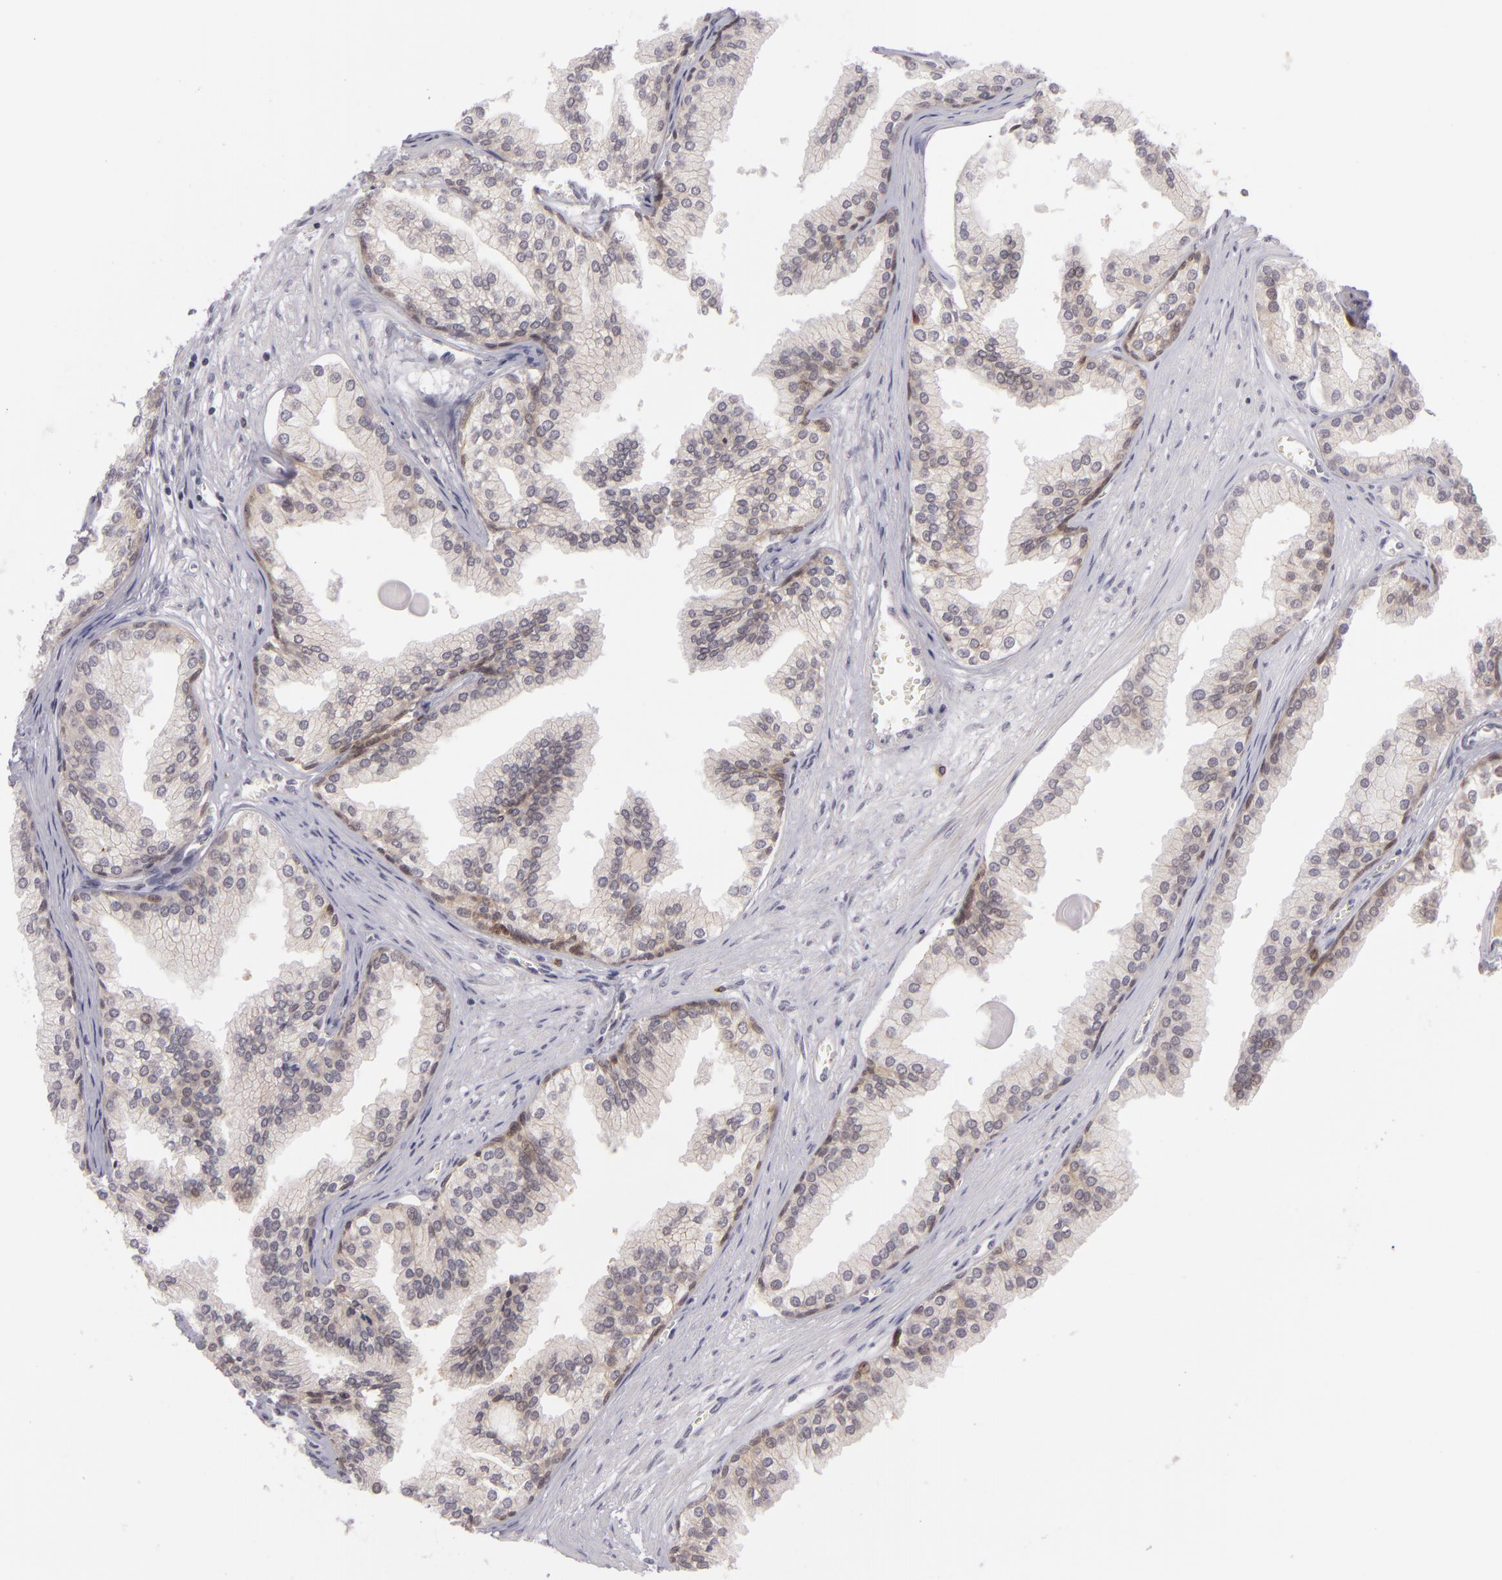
{"staining": {"intensity": "weak", "quantity": "<25%", "location": "cytoplasmic/membranous"}, "tissue": "prostate", "cell_type": "Glandular cells", "image_type": "normal", "snomed": [{"axis": "morphology", "description": "Normal tissue, NOS"}, {"axis": "topography", "description": "Prostate"}], "caption": "DAB immunohistochemical staining of unremarkable human prostate exhibits no significant expression in glandular cells.", "gene": "CTNNB1", "patient": {"sex": "male", "age": 68}}